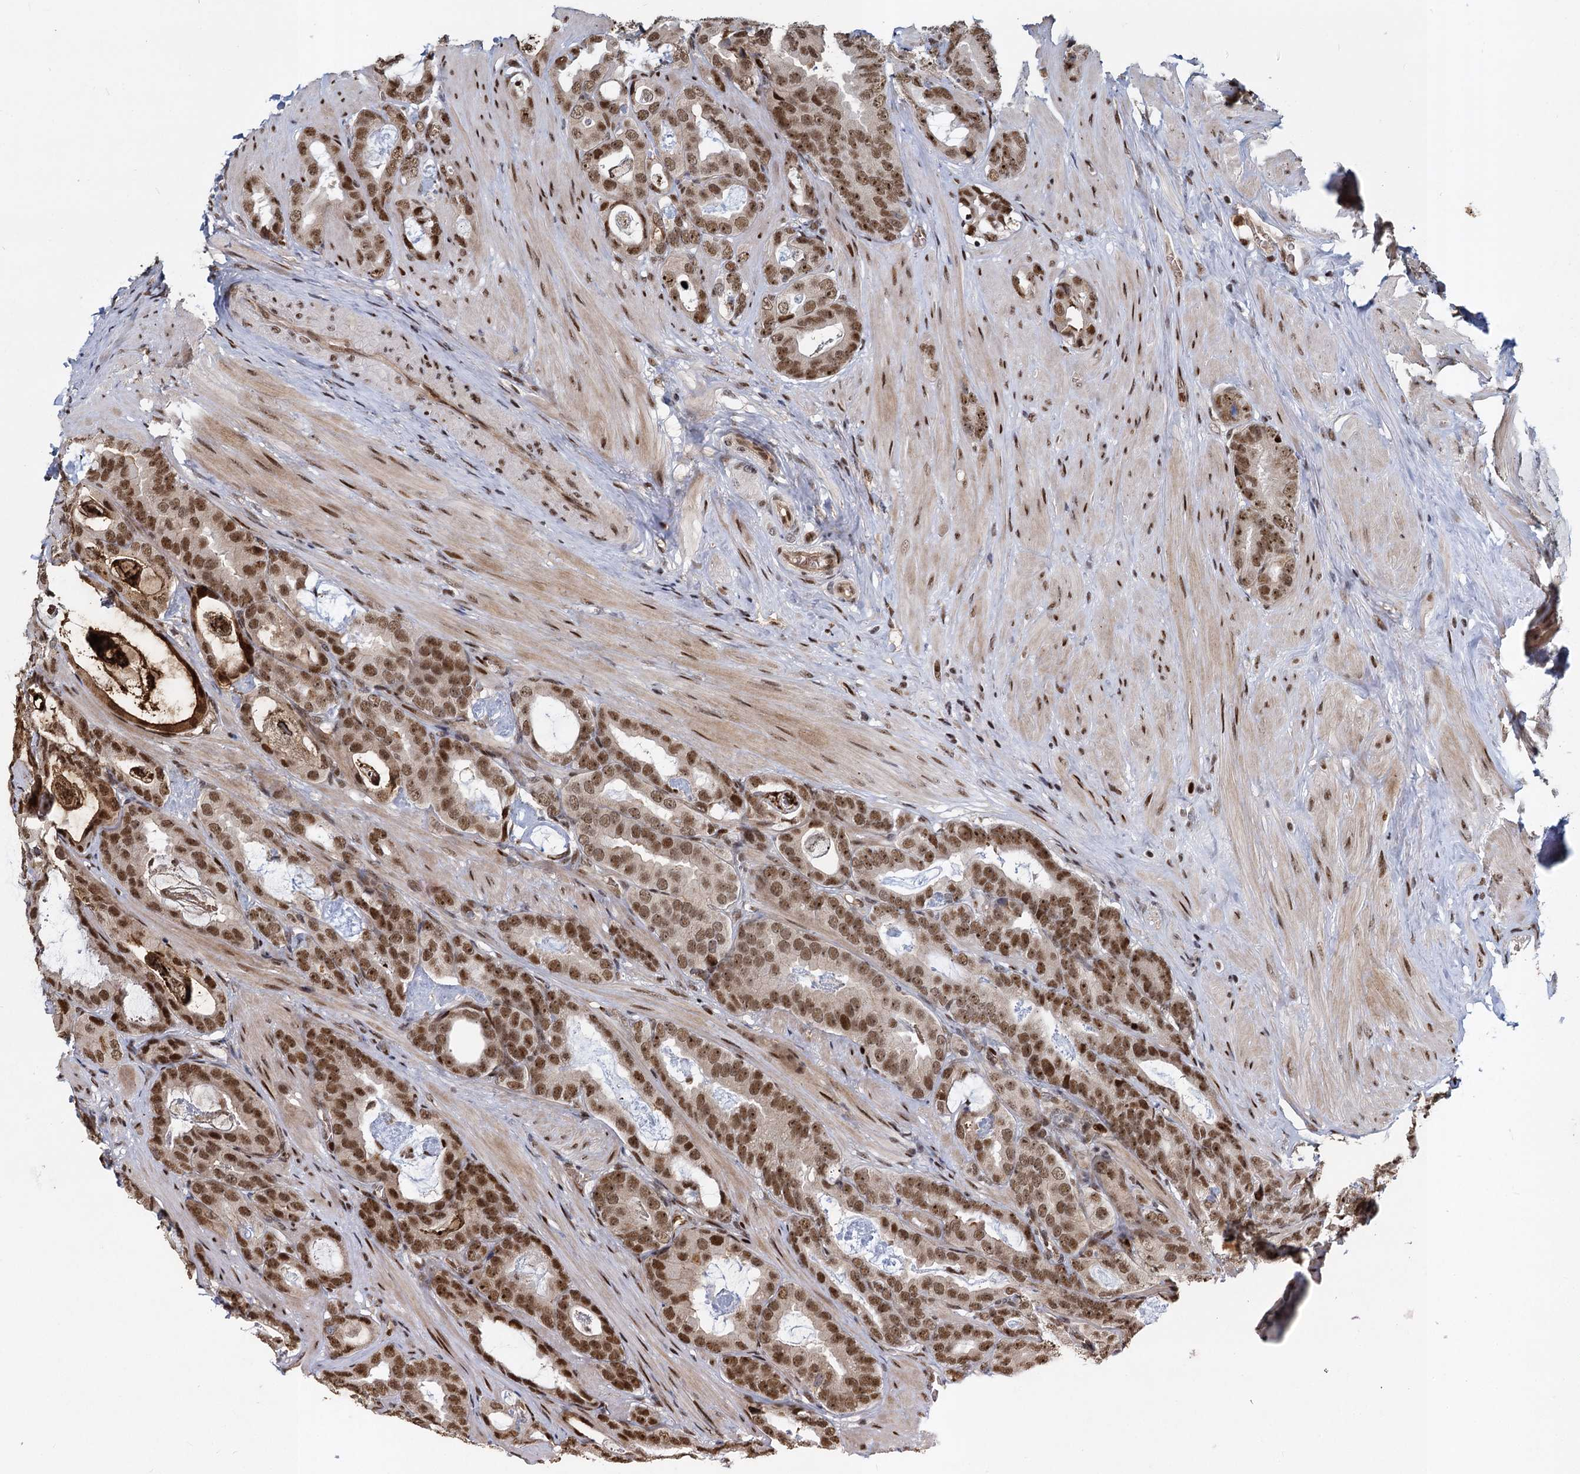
{"staining": {"intensity": "moderate", "quantity": ">75%", "location": "nuclear"}, "tissue": "prostate cancer", "cell_type": "Tumor cells", "image_type": "cancer", "snomed": [{"axis": "morphology", "description": "Adenocarcinoma, Low grade"}, {"axis": "topography", "description": "Prostate"}], "caption": "A histopathology image showing moderate nuclear expression in about >75% of tumor cells in prostate cancer, as visualized by brown immunohistochemical staining.", "gene": "ANKRD49", "patient": {"sex": "male", "age": 71}}